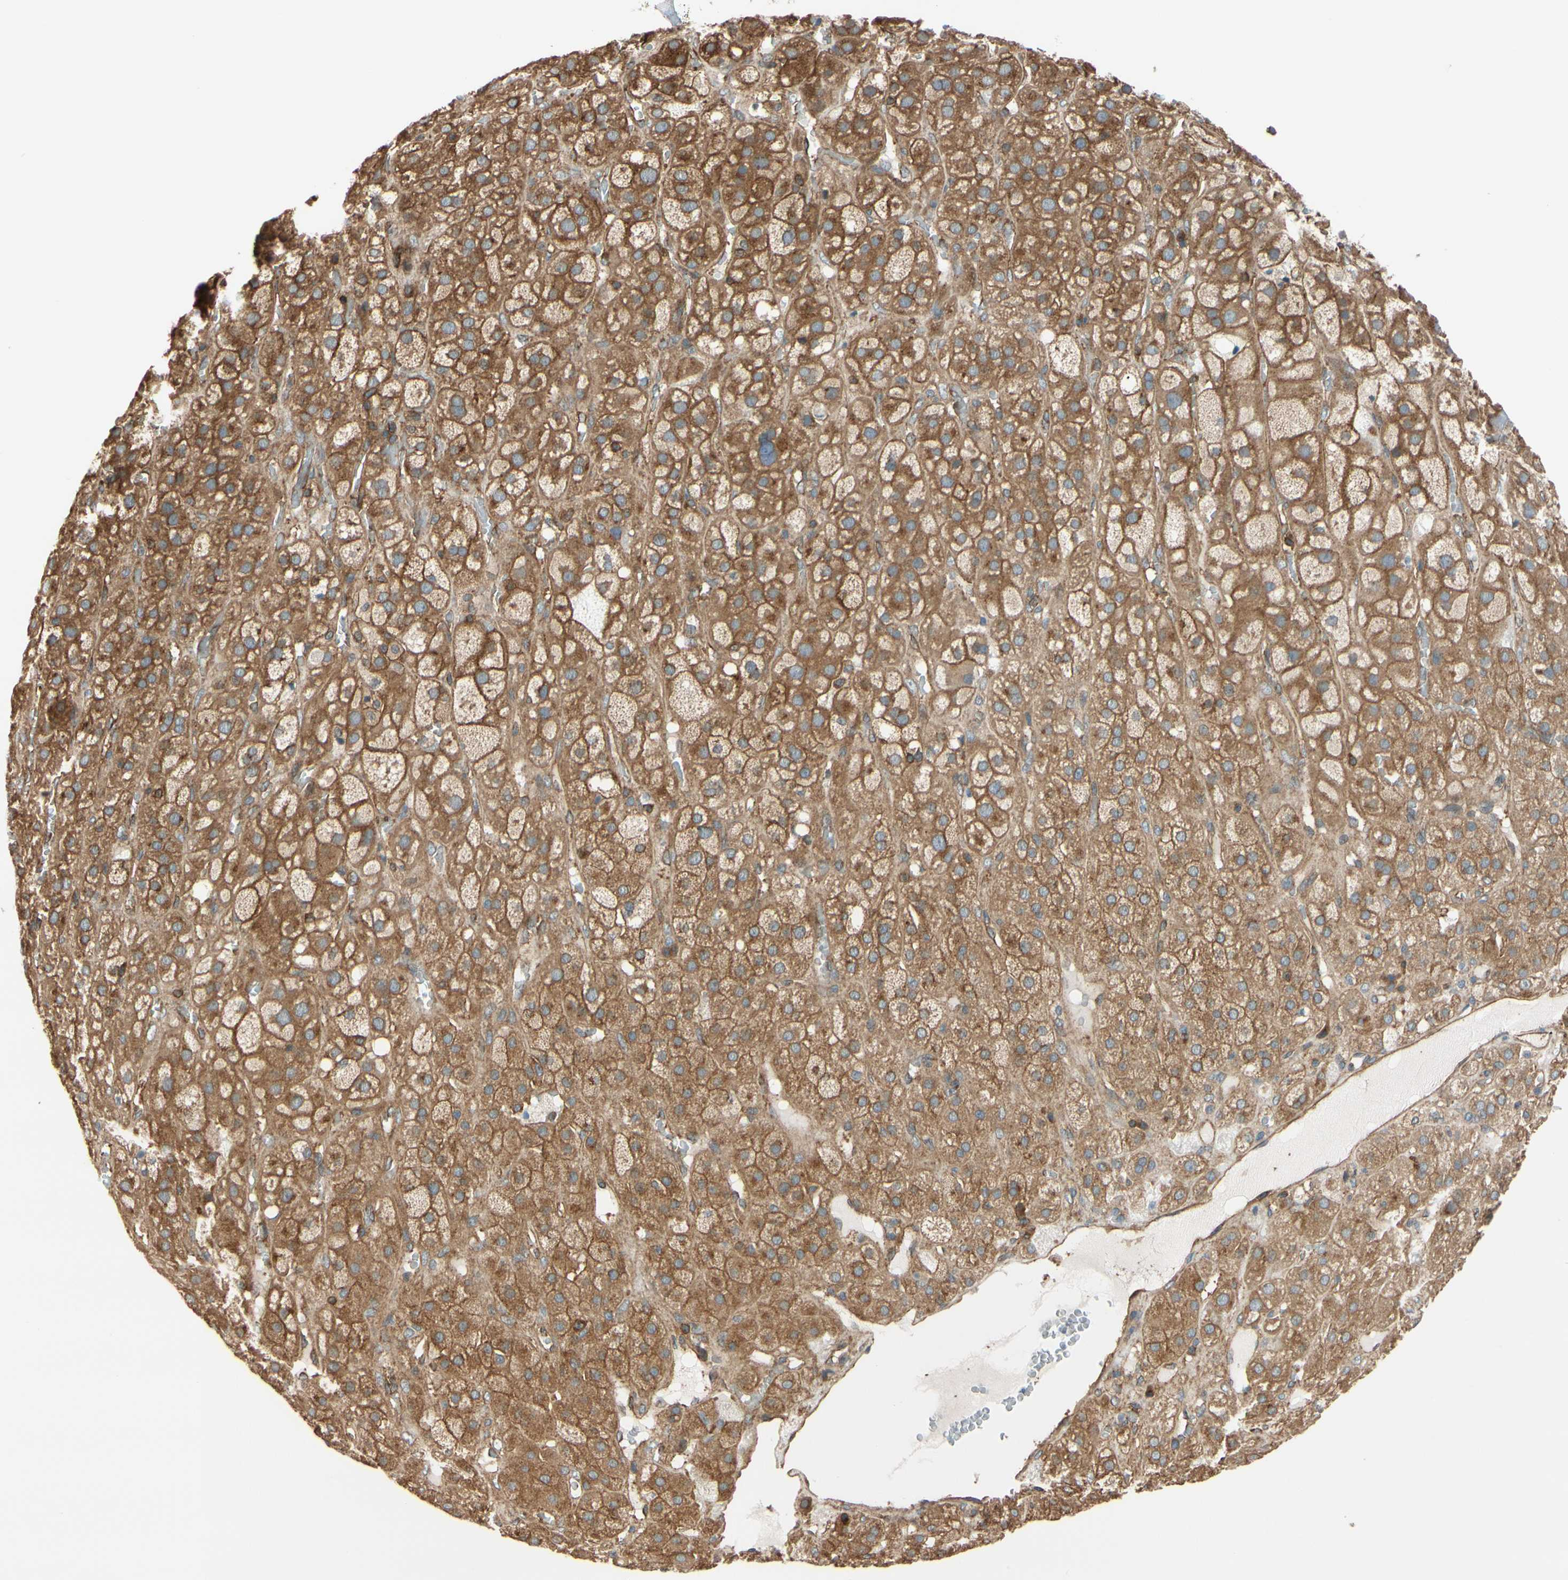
{"staining": {"intensity": "moderate", "quantity": ">75%", "location": "cytoplasmic/membranous"}, "tissue": "adrenal gland", "cell_type": "Glandular cells", "image_type": "normal", "snomed": [{"axis": "morphology", "description": "Normal tissue, NOS"}, {"axis": "topography", "description": "Adrenal gland"}], "caption": "The image demonstrates a brown stain indicating the presence of a protein in the cytoplasmic/membranous of glandular cells in adrenal gland.", "gene": "EPS15", "patient": {"sex": "female", "age": 47}}